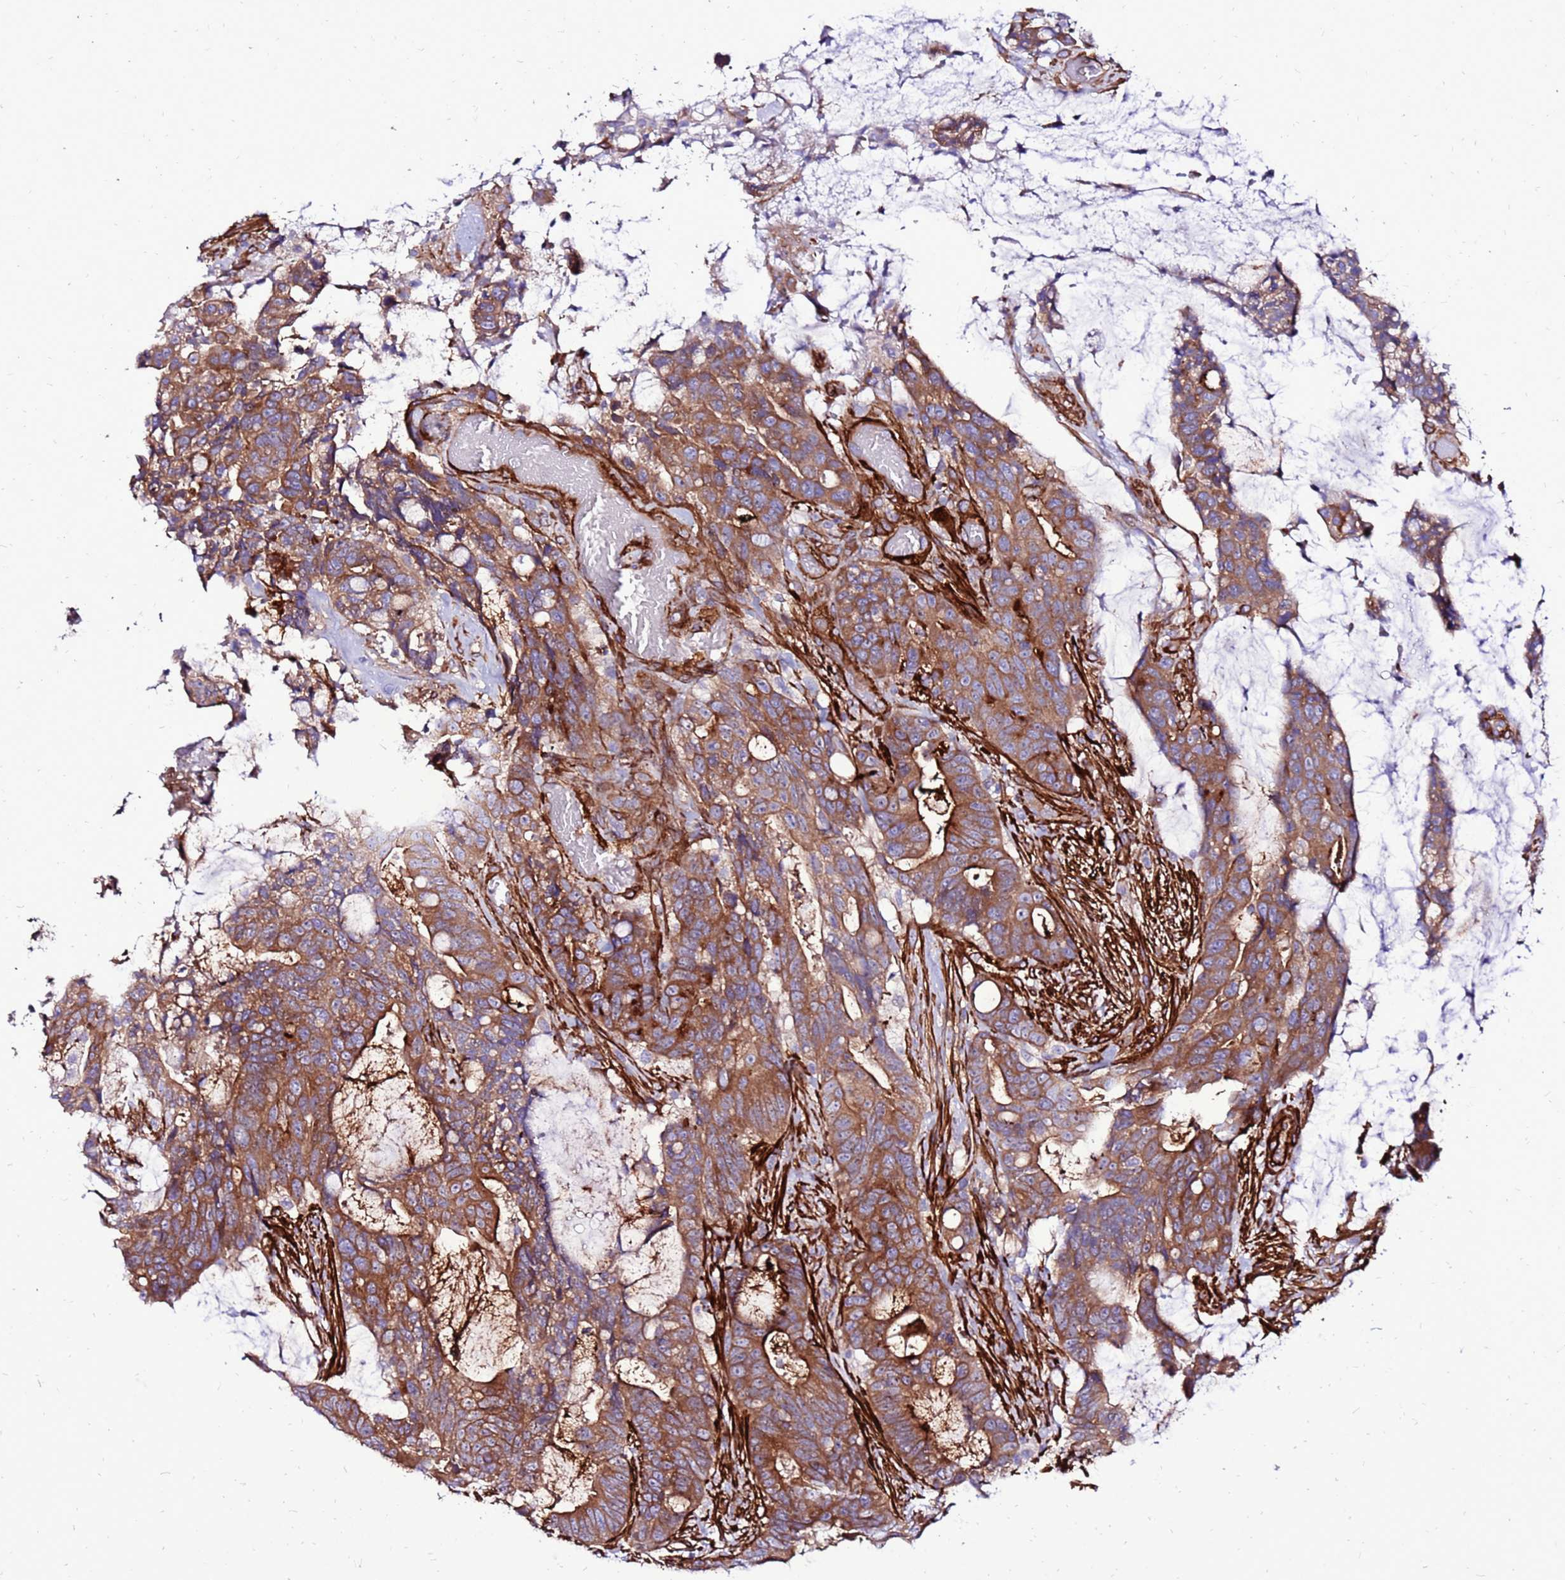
{"staining": {"intensity": "moderate", "quantity": ">75%", "location": "cytoplasmic/membranous"}, "tissue": "colorectal cancer", "cell_type": "Tumor cells", "image_type": "cancer", "snomed": [{"axis": "morphology", "description": "Adenocarcinoma, NOS"}, {"axis": "topography", "description": "Colon"}], "caption": "Tumor cells show moderate cytoplasmic/membranous positivity in approximately >75% of cells in colorectal adenocarcinoma.", "gene": "EI24", "patient": {"sex": "female", "age": 82}}